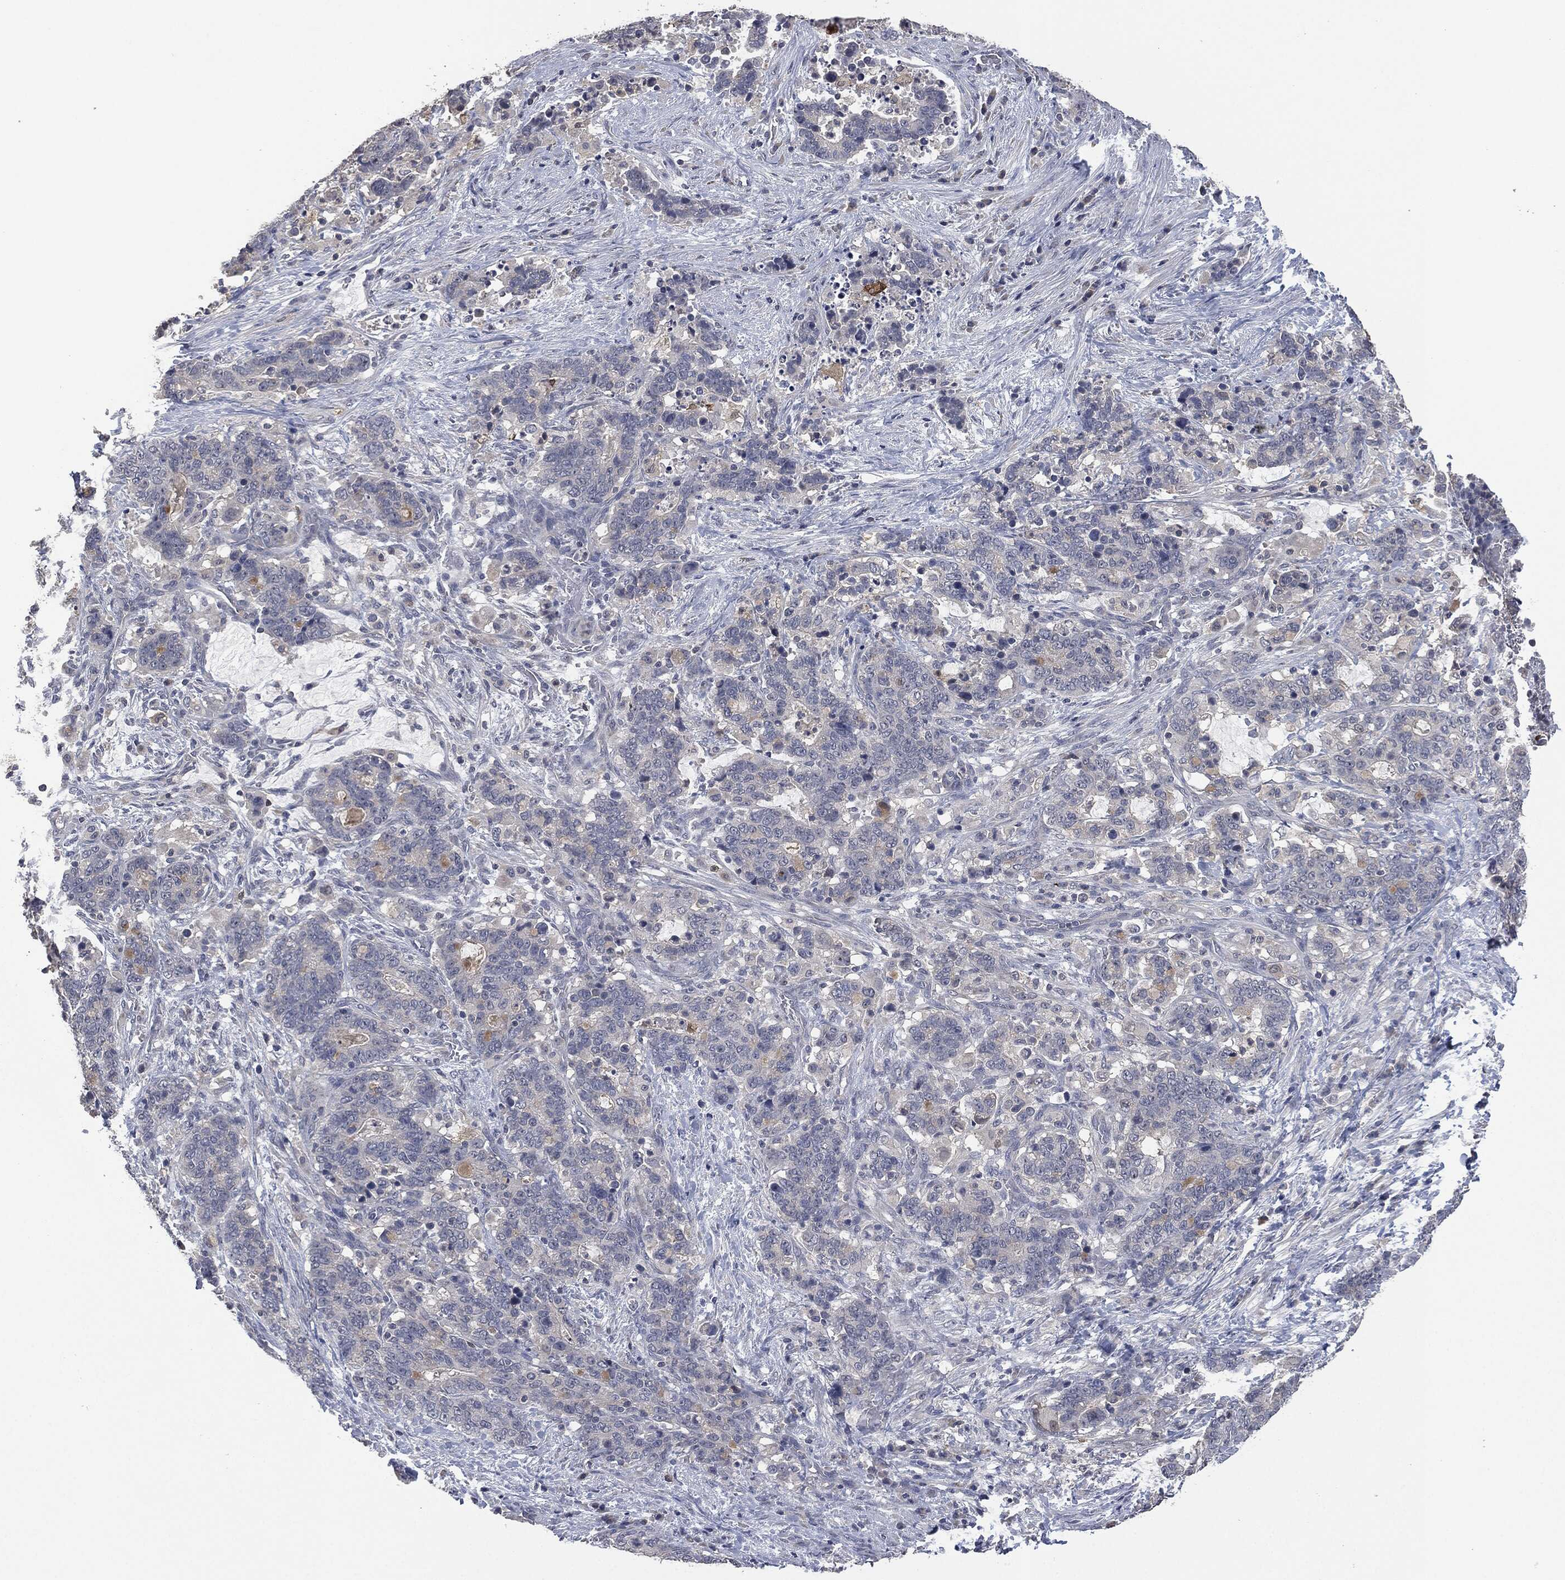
{"staining": {"intensity": "negative", "quantity": "none", "location": "none"}, "tissue": "stomach cancer", "cell_type": "Tumor cells", "image_type": "cancer", "snomed": [{"axis": "morphology", "description": "Normal tissue, NOS"}, {"axis": "morphology", "description": "Adenocarcinoma, NOS"}, {"axis": "topography", "description": "Stomach"}], "caption": "DAB immunohistochemical staining of stomach cancer (adenocarcinoma) demonstrates no significant positivity in tumor cells.", "gene": "IL1RN", "patient": {"sex": "female", "age": 64}}